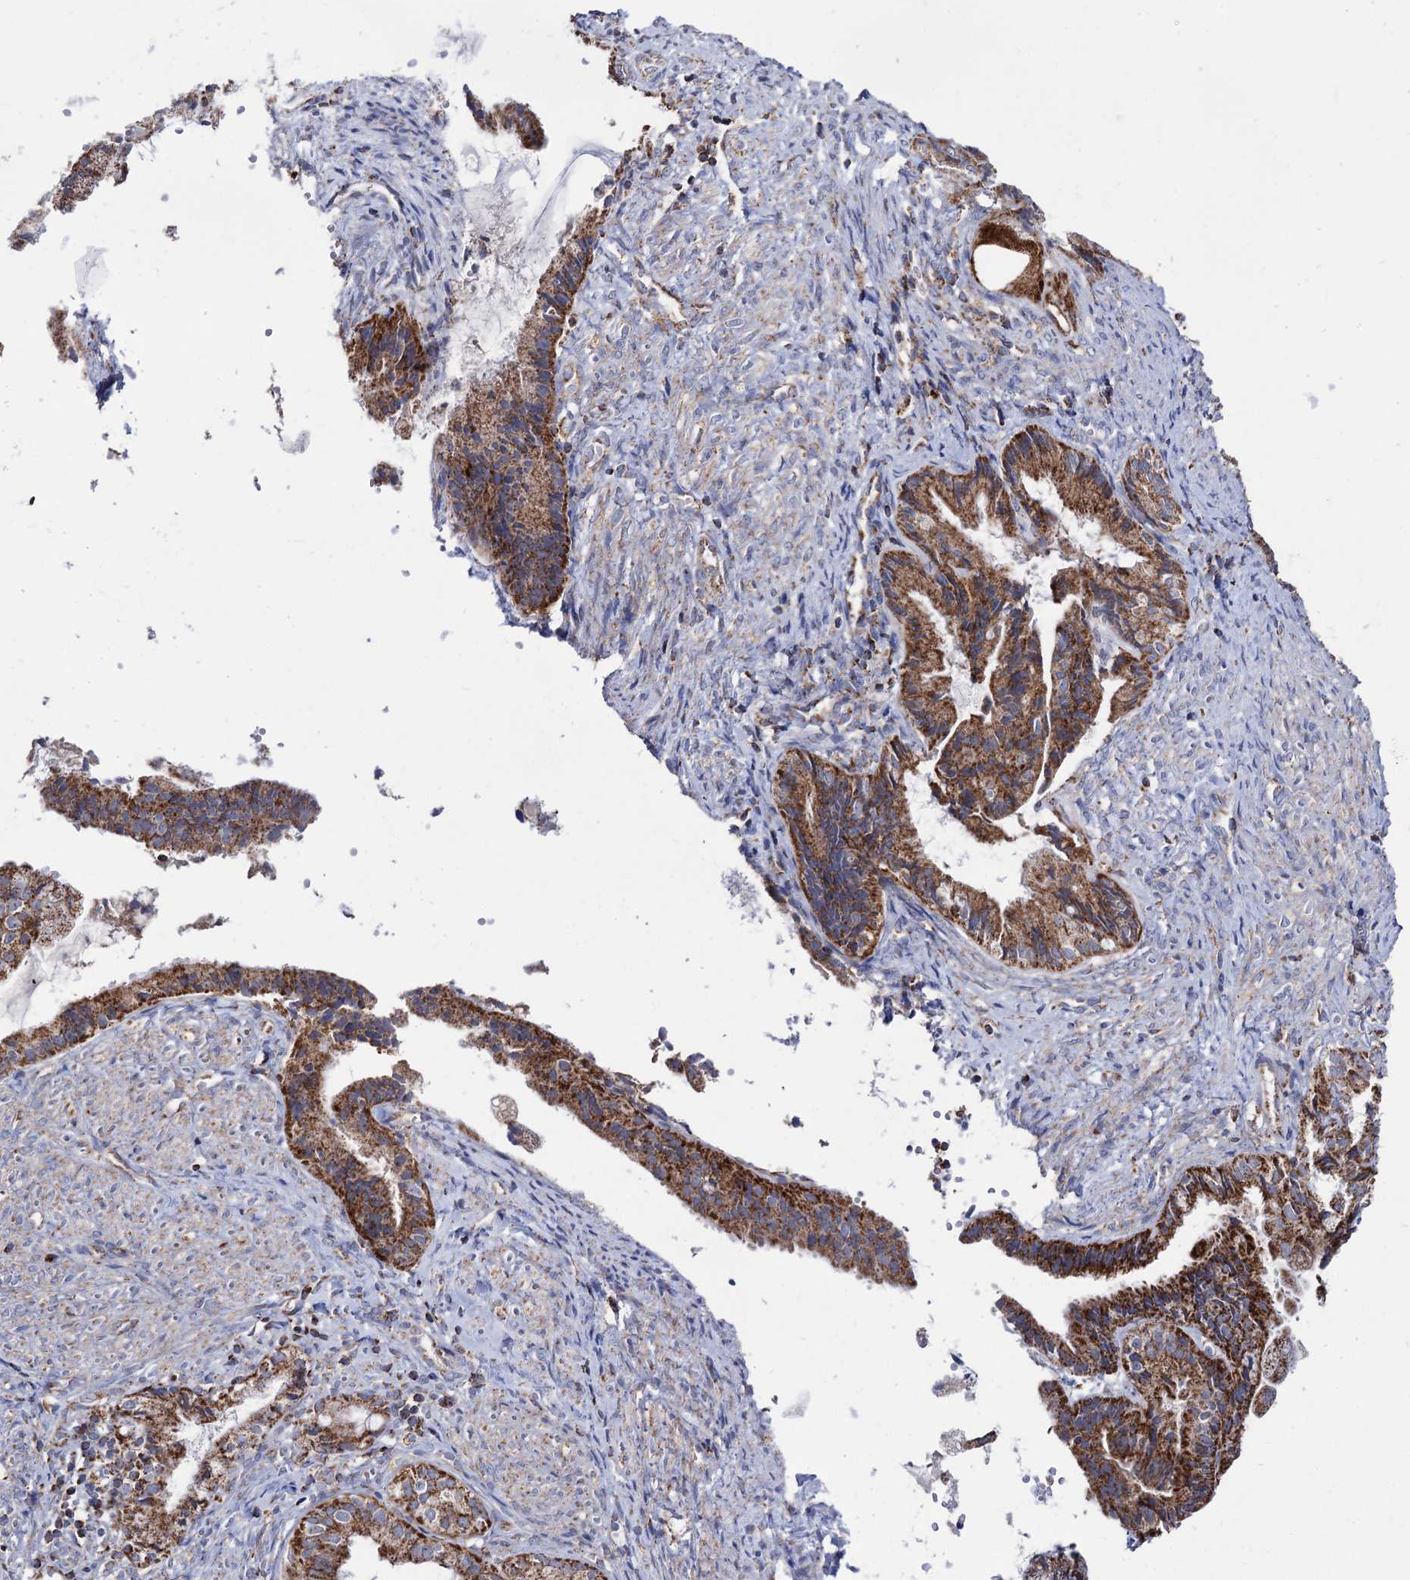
{"staining": {"intensity": "strong", "quantity": ">75%", "location": "cytoplasmic/membranous"}, "tissue": "endometrial cancer", "cell_type": "Tumor cells", "image_type": "cancer", "snomed": [{"axis": "morphology", "description": "Adenocarcinoma, NOS"}, {"axis": "topography", "description": "Endometrium"}], "caption": "Immunohistochemistry (IHC) image of human endometrial cancer stained for a protein (brown), which exhibits high levels of strong cytoplasmic/membranous expression in about >75% of tumor cells.", "gene": "ABHD10", "patient": {"sex": "female", "age": 86}}